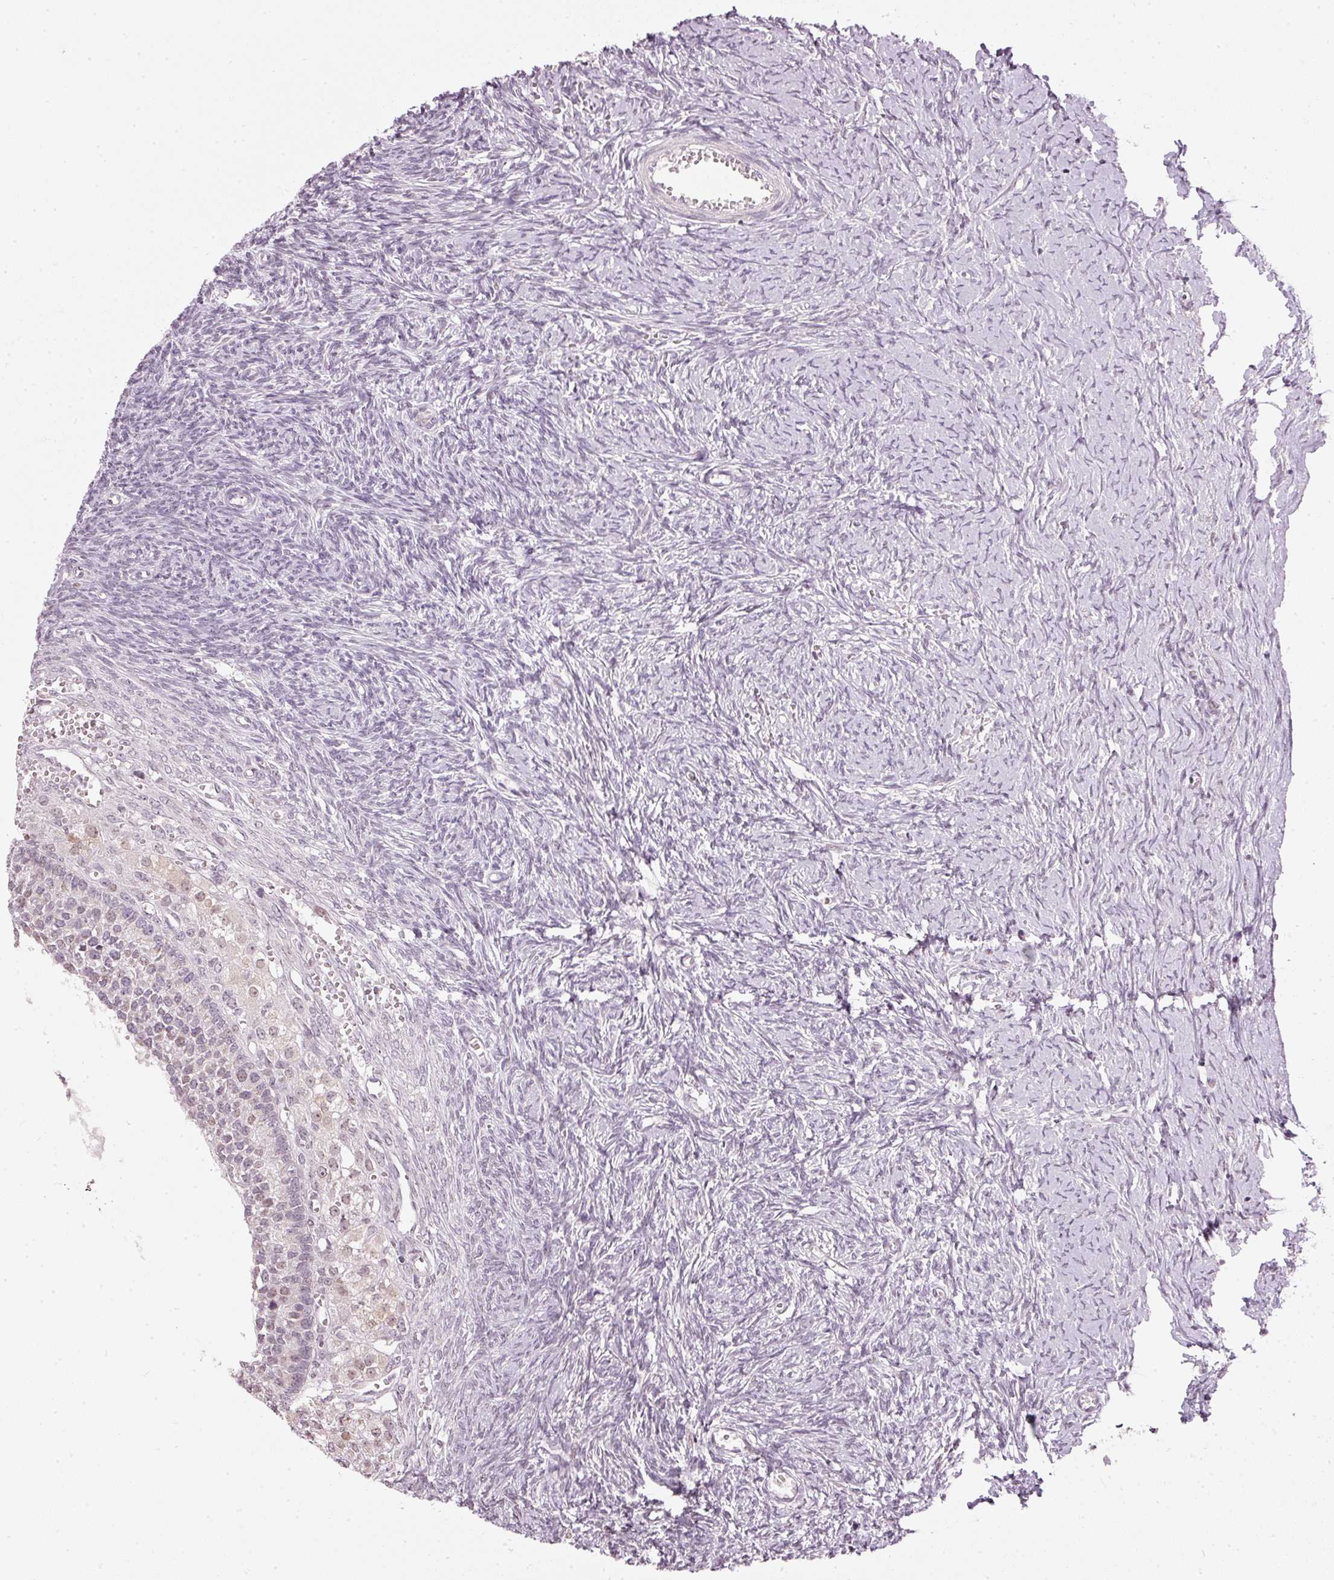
{"staining": {"intensity": "moderate", "quantity": "<25%", "location": "cytoplasmic/membranous"}, "tissue": "ovary", "cell_type": "Follicle cells", "image_type": "normal", "snomed": [{"axis": "morphology", "description": "Normal tissue, NOS"}, {"axis": "topography", "description": "Ovary"}], "caption": "IHC (DAB) staining of unremarkable human ovary demonstrates moderate cytoplasmic/membranous protein staining in about <25% of follicle cells.", "gene": "NRDE2", "patient": {"sex": "female", "age": 39}}